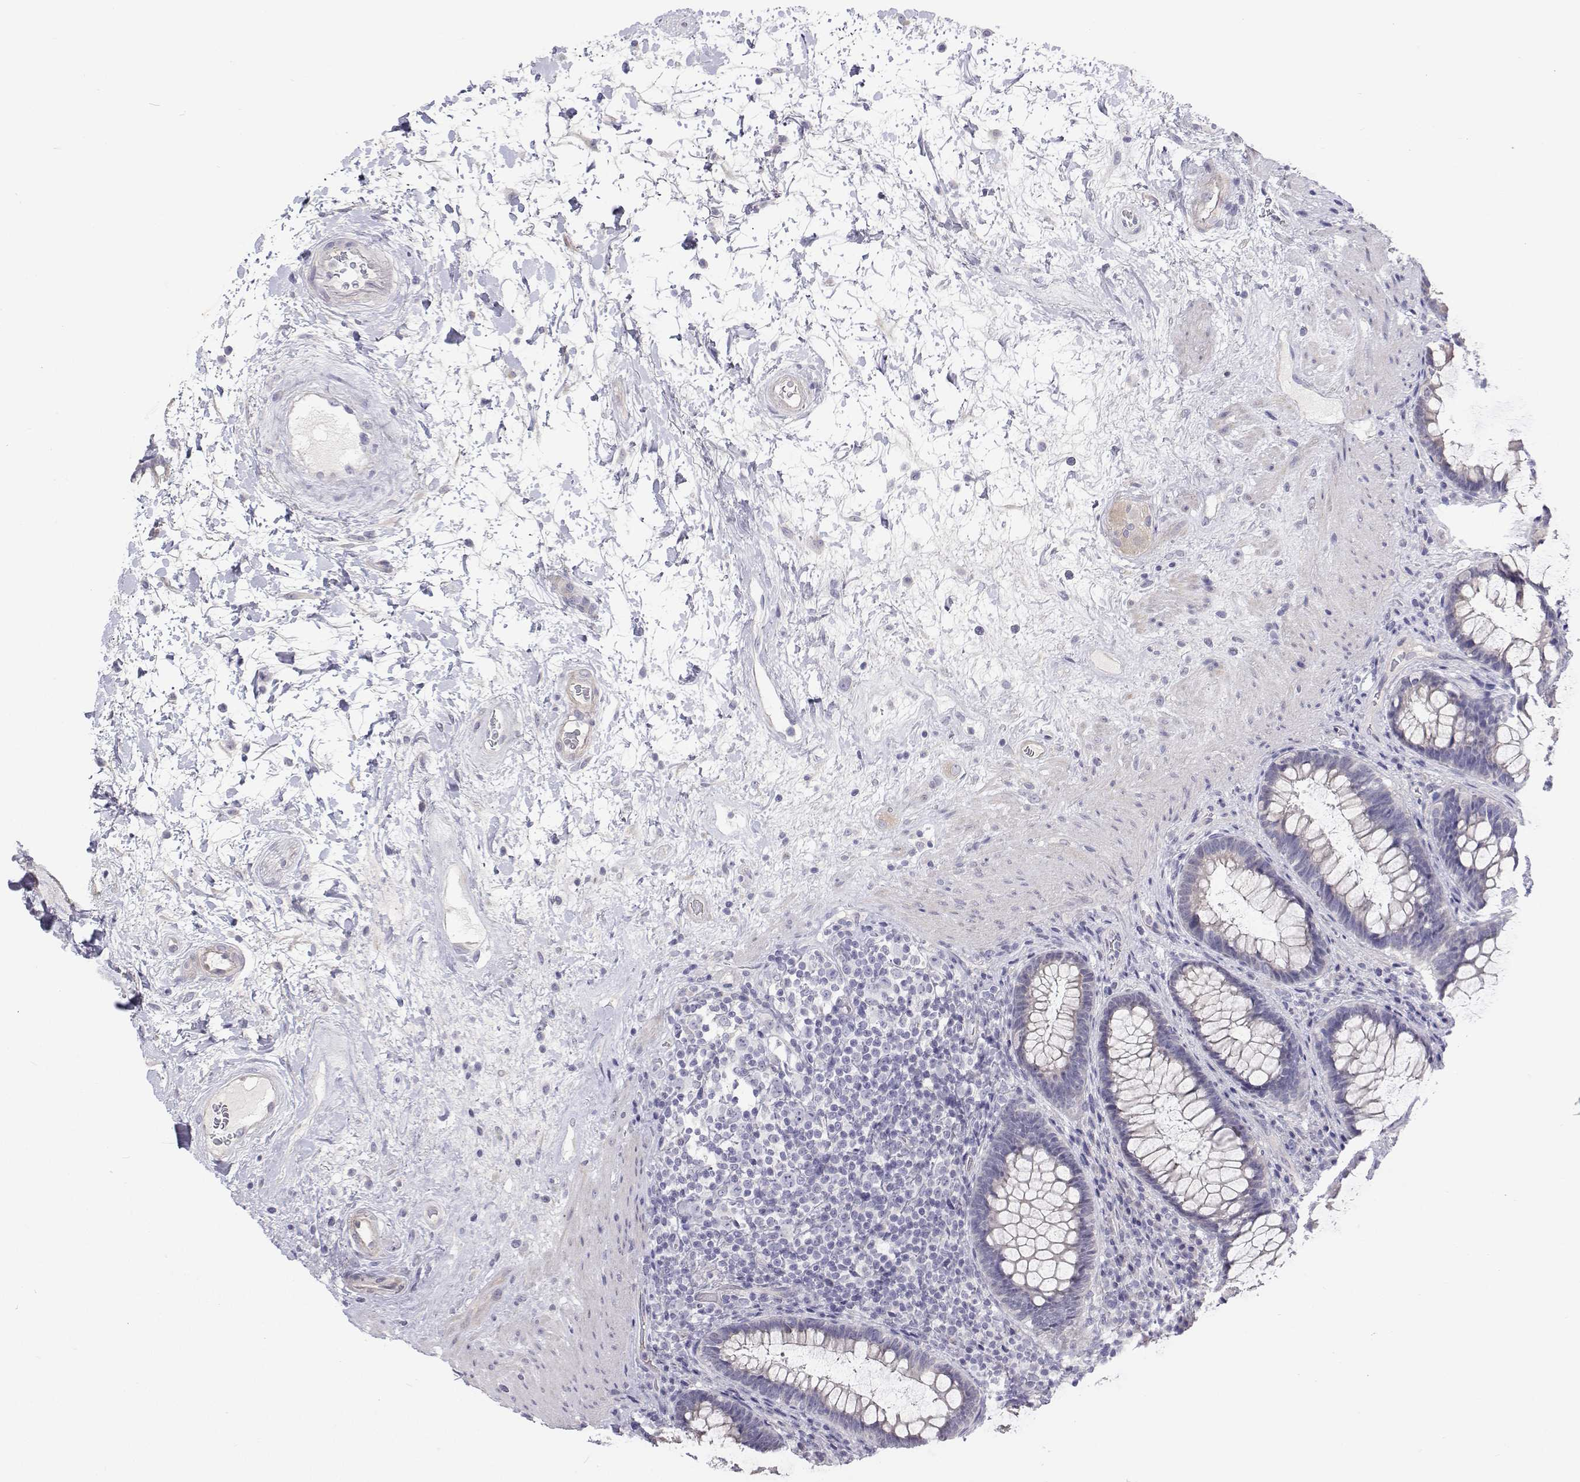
{"staining": {"intensity": "negative", "quantity": "none", "location": "none"}, "tissue": "rectum", "cell_type": "Glandular cells", "image_type": "normal", "snomed": [{"axis": "morphology", "description": "Normal tissue, NOS"}, {"axis": "topography", "description": "Rectum"}], "caption": "Image shows no protein staining in glandular cells of normal rectum. (Stains: DAB (3,3'-diaminobenzidine) IHC with hematoxylin counter stain, Microscopy: brightfield microscopy at high magnification).", "gene": "ANKRD65", "patient": {"sex": "male", "age": 72}}